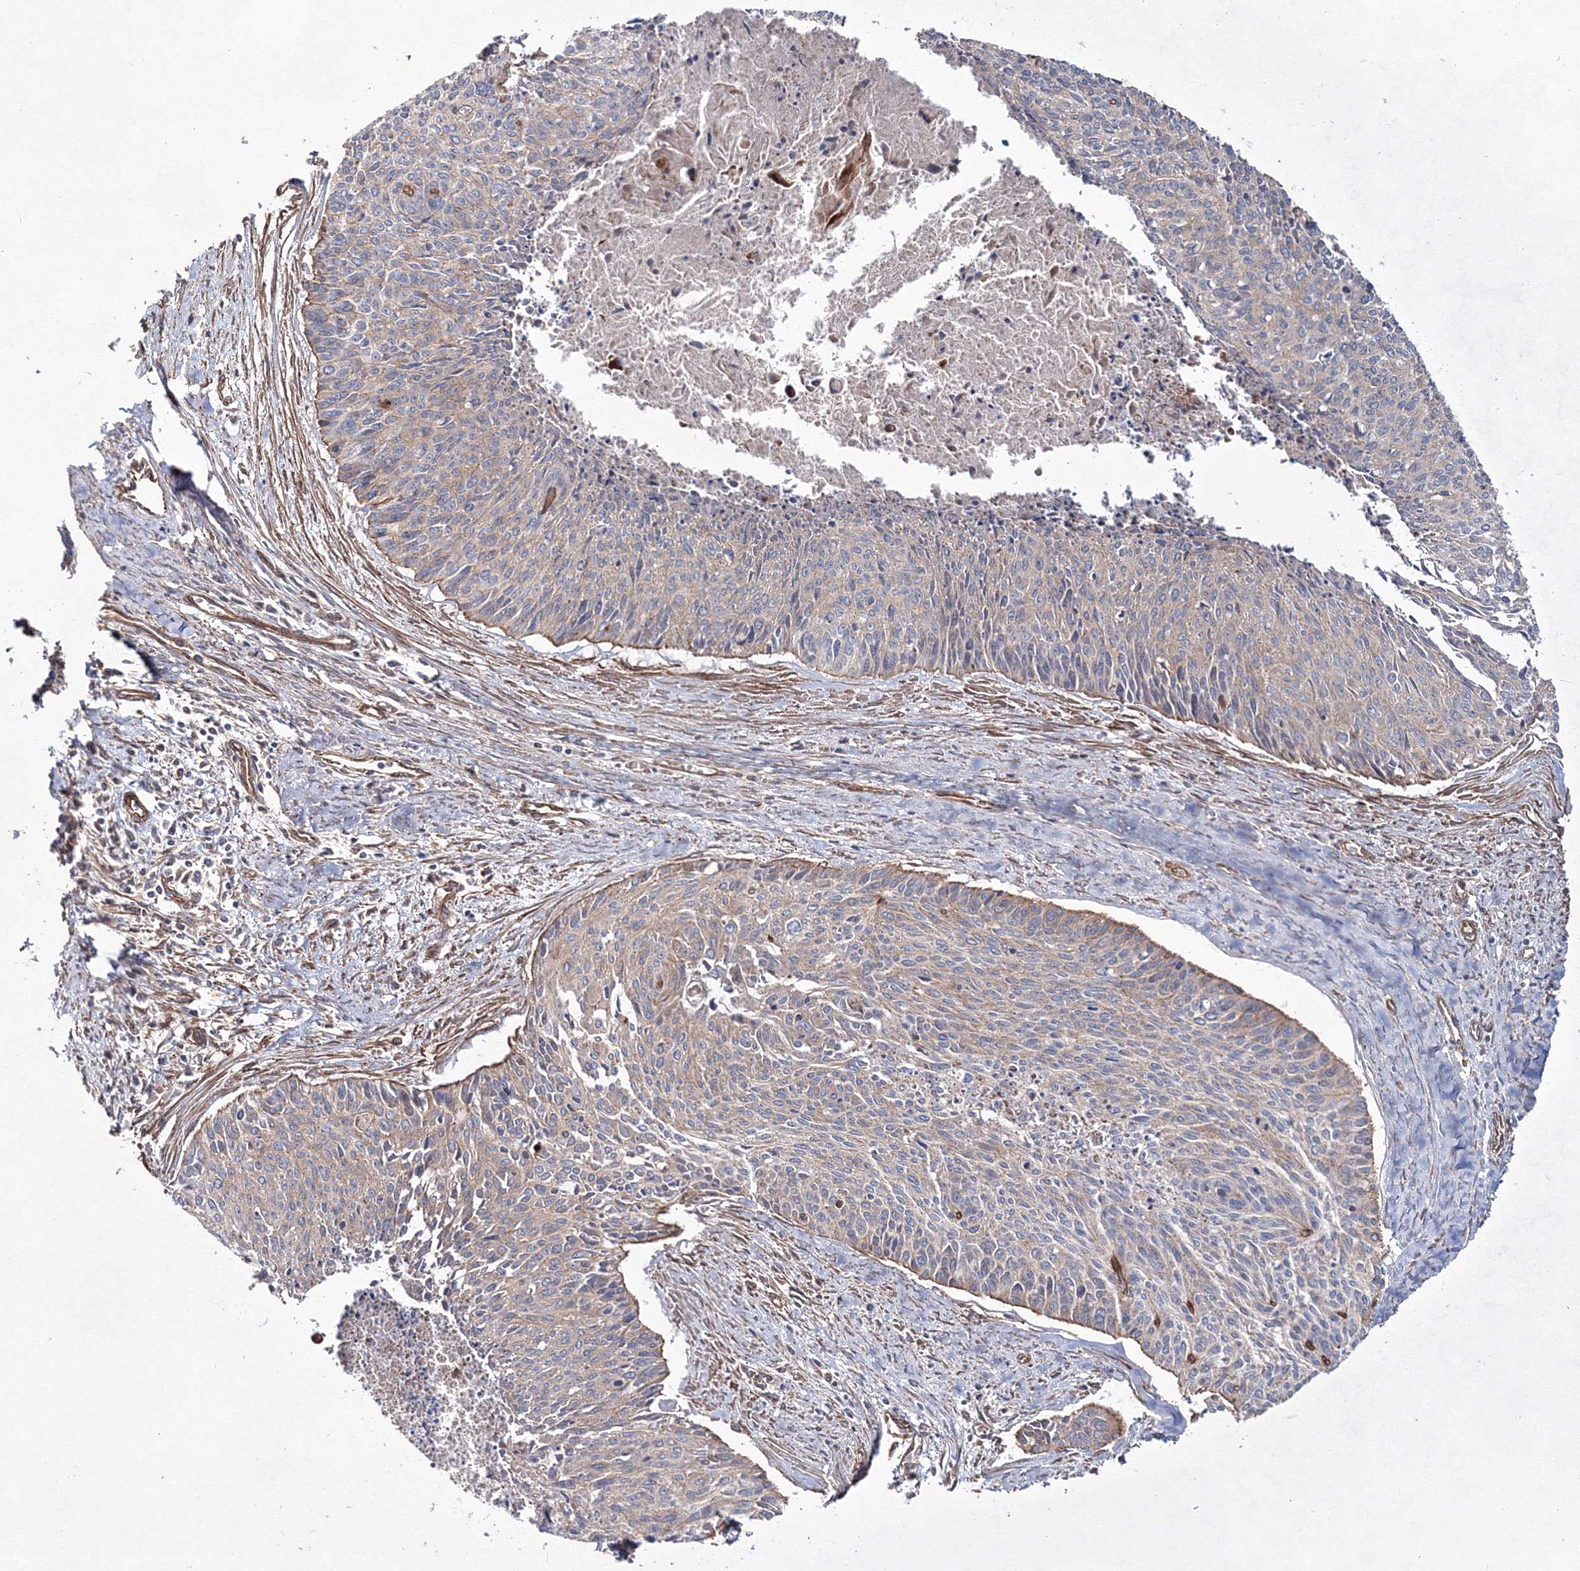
{"staining": {"intensity": "weak", "quantity": "<25%", "location": "cytoplasmic/membranous"}, "tissue": "cervical cancer", "cell_type": "Tumor cells", "image_type": "cancer", "snomed": [{"axis": "morphology", "description": "Squamous cell carcinoma, NOS"}, {"axis": "topography", "description": "Cervix"}], "caption": "Cervical cancer (squamous cell carcinoma) stained for a protein using immunohistochemistry shows no staining tumor cells.", "gene": "EXOC6", "patient": {"sex": "female", "age": 55}}